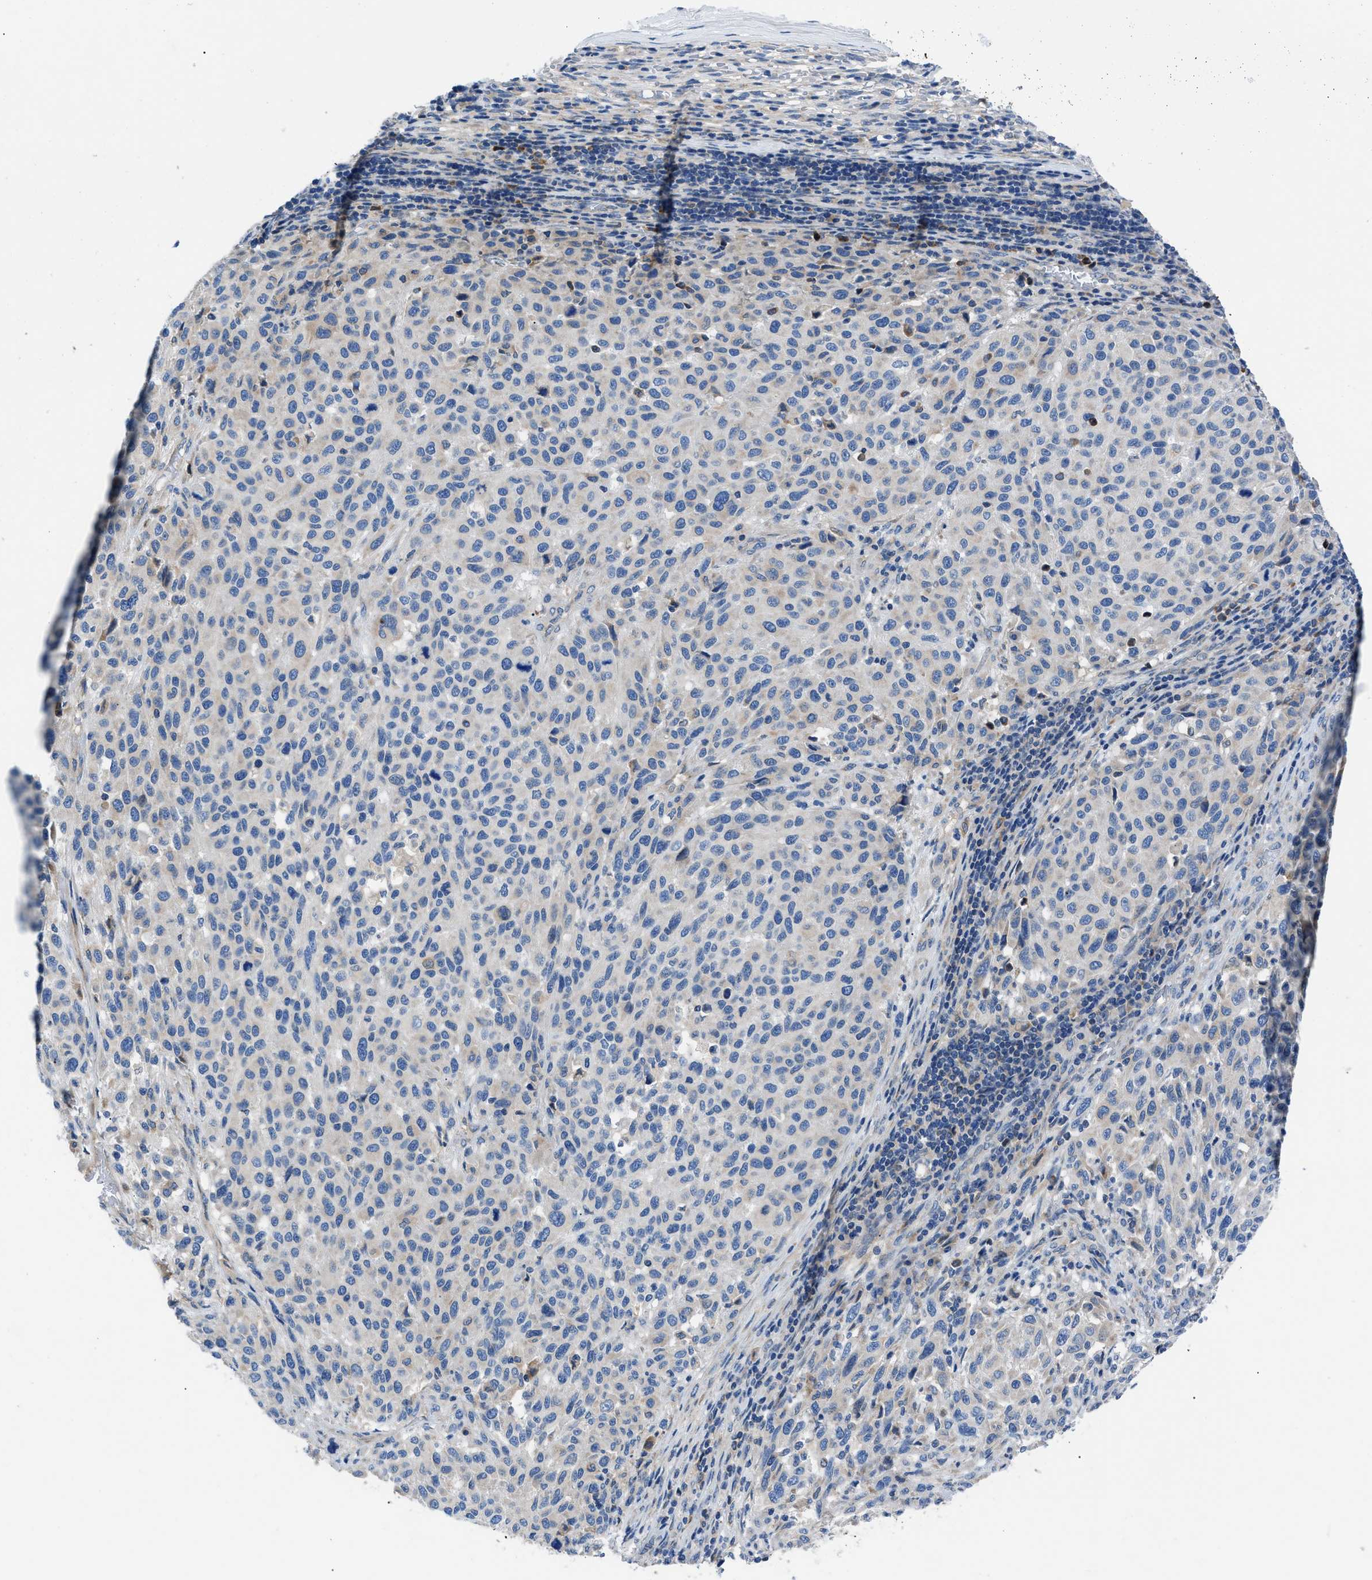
{"staining": {"intensity": "negative", "quantity": "none", "location": "none"}, "tissue": "melanoma", "cell_type": "Tumor cells", "image_type": "cancer", "snomed": [{"axis": "morphology", "description": "Malignant melanoma, Metastatic site"}, {"axis": "topography", "description": "Lymph node"}], "caption": "High power microscopy micrograph of an immunohistochemistry (IHC) micrograph of malignant melanoma (metastatic site), revealing no significant expression in tumor cells.", "gene": "ZDHHC24", "patient": {"sex": "male", "age": 61}}